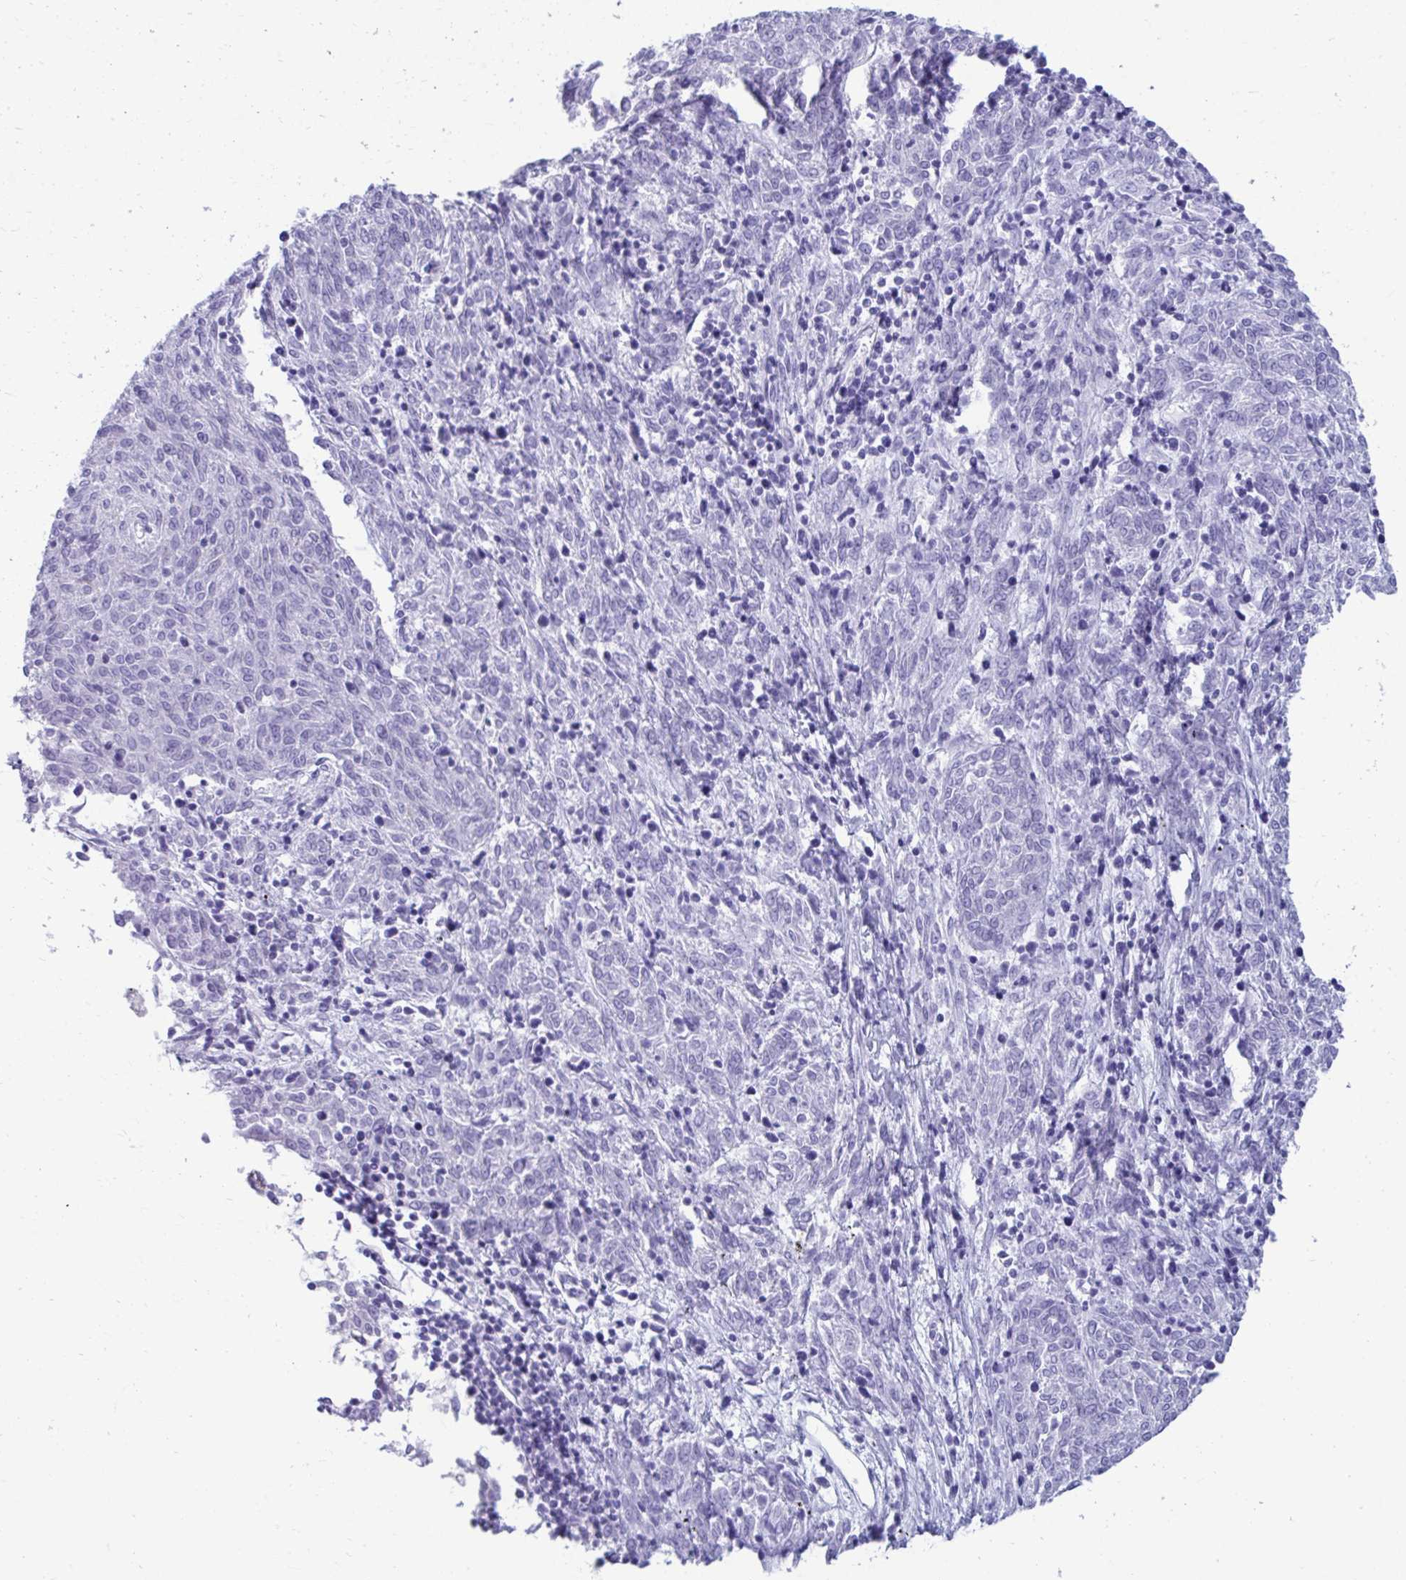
{"staining": {"intensity": "negative", "quantity": "none", "location": "none"}, "tissue": "melanoma", "cell_type": "Tumor cells", "image_type": "cancer", "snomed": [{"axis": "morphology", "description": "Malignant melanoma, NOS"}, {"axis": "topography", "description": "Skin"}], "caption": "The photomicrograph reveals no staining of tumor cells in malignant melanoma. (Stains: DAB IHC with hematoxylin counter stain, Microscopy: brightfield microscopy at high magnification).", "gene": "SHISA8", "patient": {"sex": "female", "age": 72}}